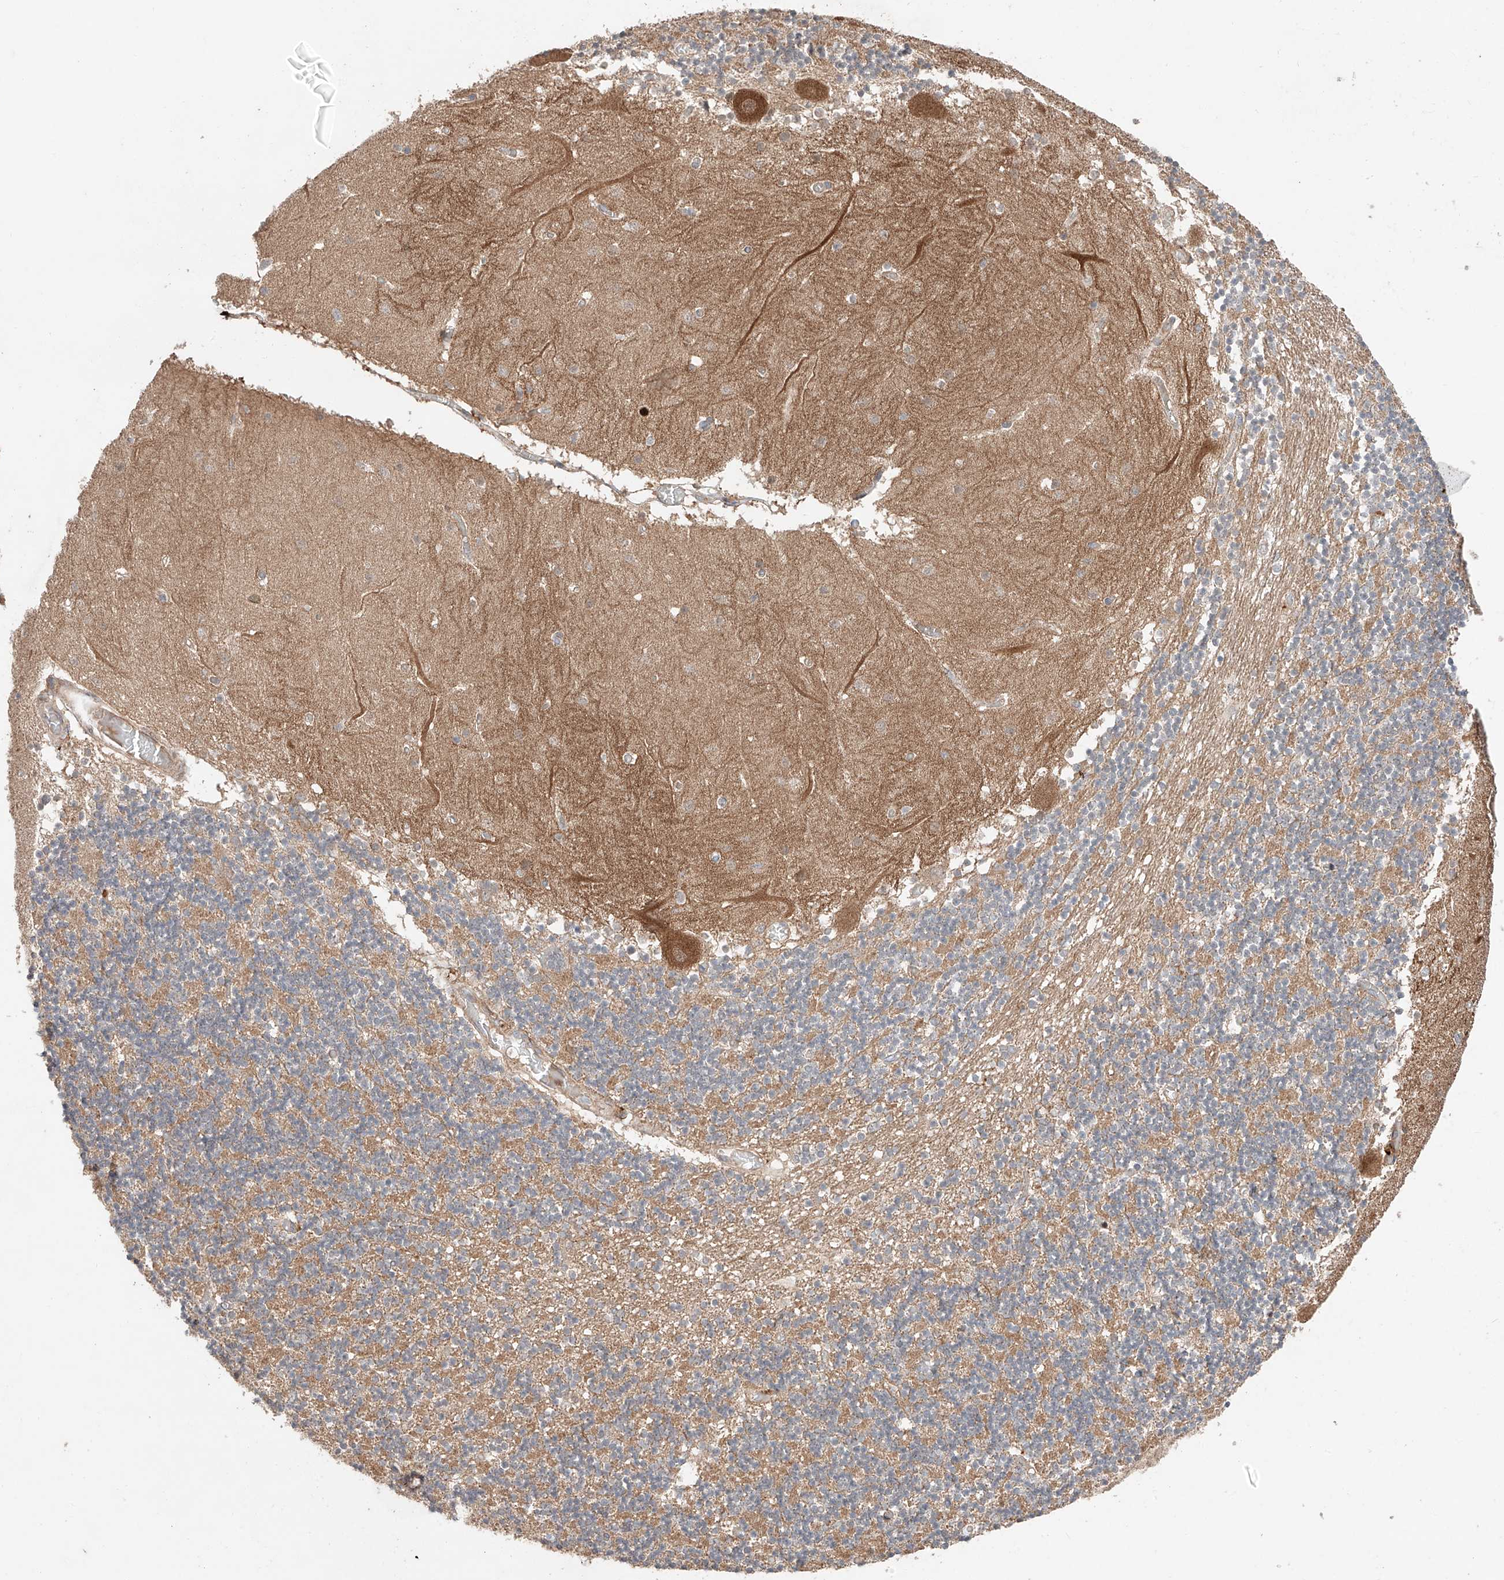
{"staining": {"intensity": "negative", "quantity": "none", "location": "none"}, "tissue": "cerebellum", "cell_type": "Cells in granular layer", "image_type": "normal", "snomed": [{"axis": "morphology", "description": "Normal tissue, NOS"}, {"axis": "topography", "description": "Cerebellum"}], "caption": "Cerebellum stained for a protein using immunohistochemistry (IHC) reveals no positivity cells in granular layer.", "gene": "IGSF22", "patient": {"sex": "female", "age": 28}}